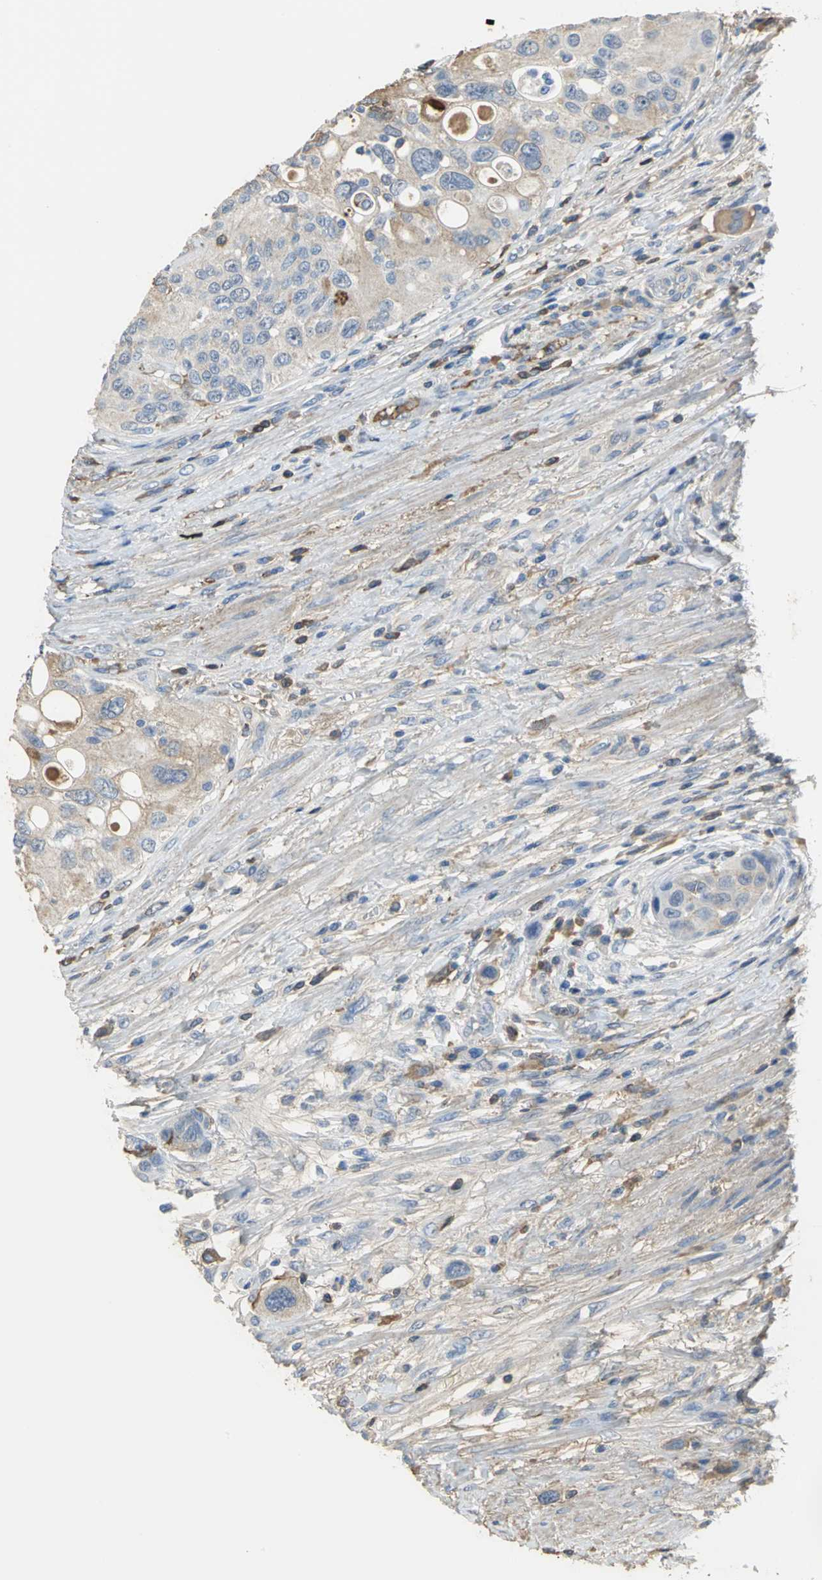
{"staining": {"intensity": "moderate", "quantity": ">75%", "location": "cytoplasmic/membranous"}, "tissue": "urothelial cancer", "cell_type": "Tumor cells", "image_type": "cancer", "snomed": [{"axis": "morphology", "description": "Urothelial carcinoma, High grade"}, {"axis": "topography", "description": "Urinary bladder"}], "caption": "Immunohistochemistry (IHC) of human urothelial carcinoma (high-grade) shows medium levels of moderate cytoplasmic/membranous staining in approximately >75% of tumor cells.", "gene": "GYG2", "patient": {"sex": "female", "age": 56}}